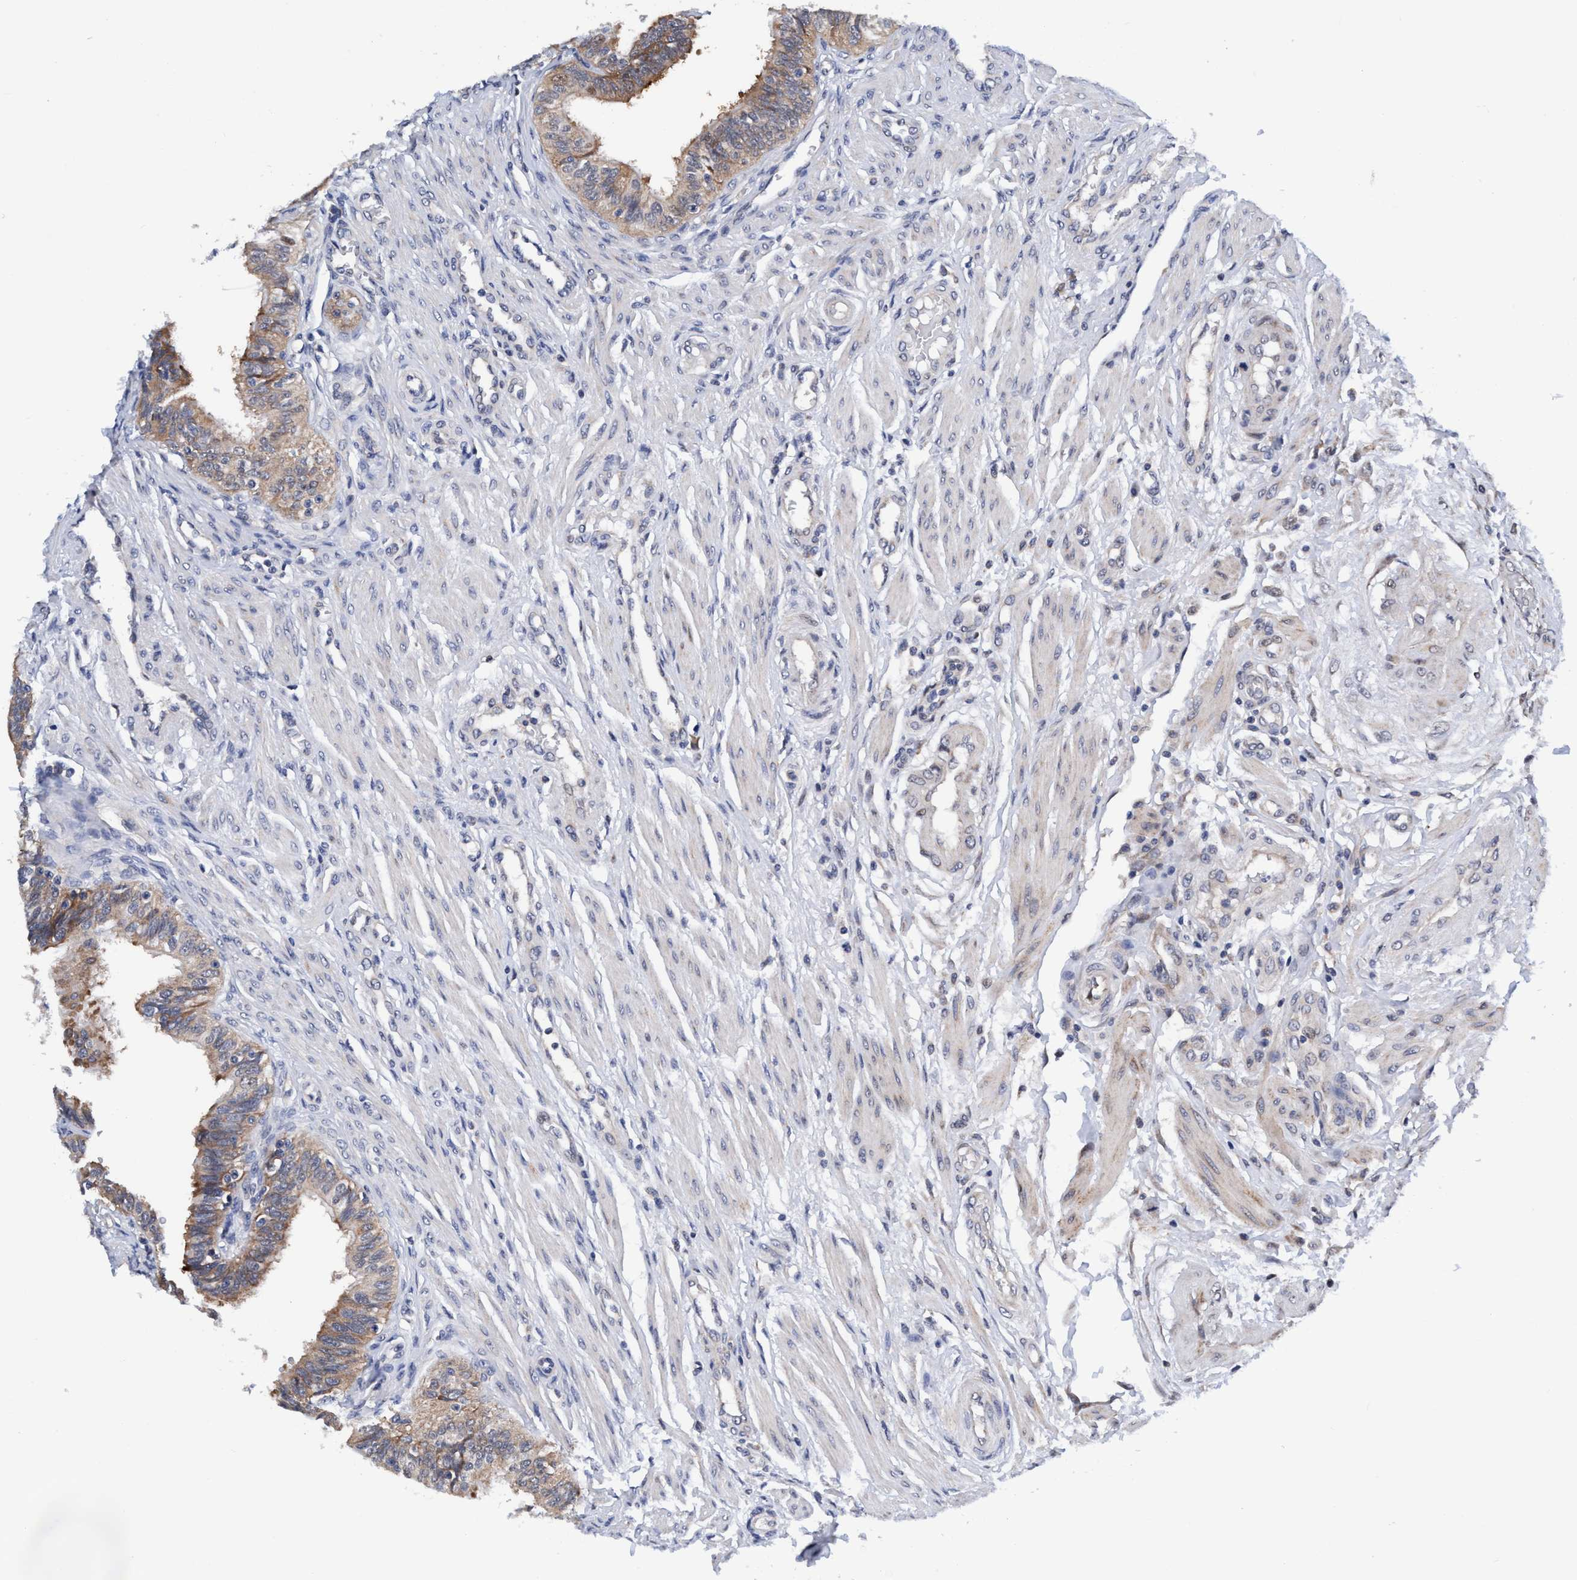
{"staining": {"intensity": "moderate", "quantity": ">75%", "location": "cytoplasmic/membranous"}, "tissue": "fallopian tube", "cell_type": "Glandular cells", "image_type": "normal", "snomed": [{"axis": "morphology", "description": "Normal tissue, NOS"}, {"axis": "topography", "description": "Fallopian tube"}, {"axis": "topography", "description": "Placenta"}], "caption": "Immunohistochemistry (IHC) image of unremarkable human fallopian tube stained for a protein (brown), which demonstrates medium levels of moderate cytoplasmic/membranous staining in about >75% of glandular cells.", "gene": "AGAP2", "patient": {"sex": "female", "age": 34}}